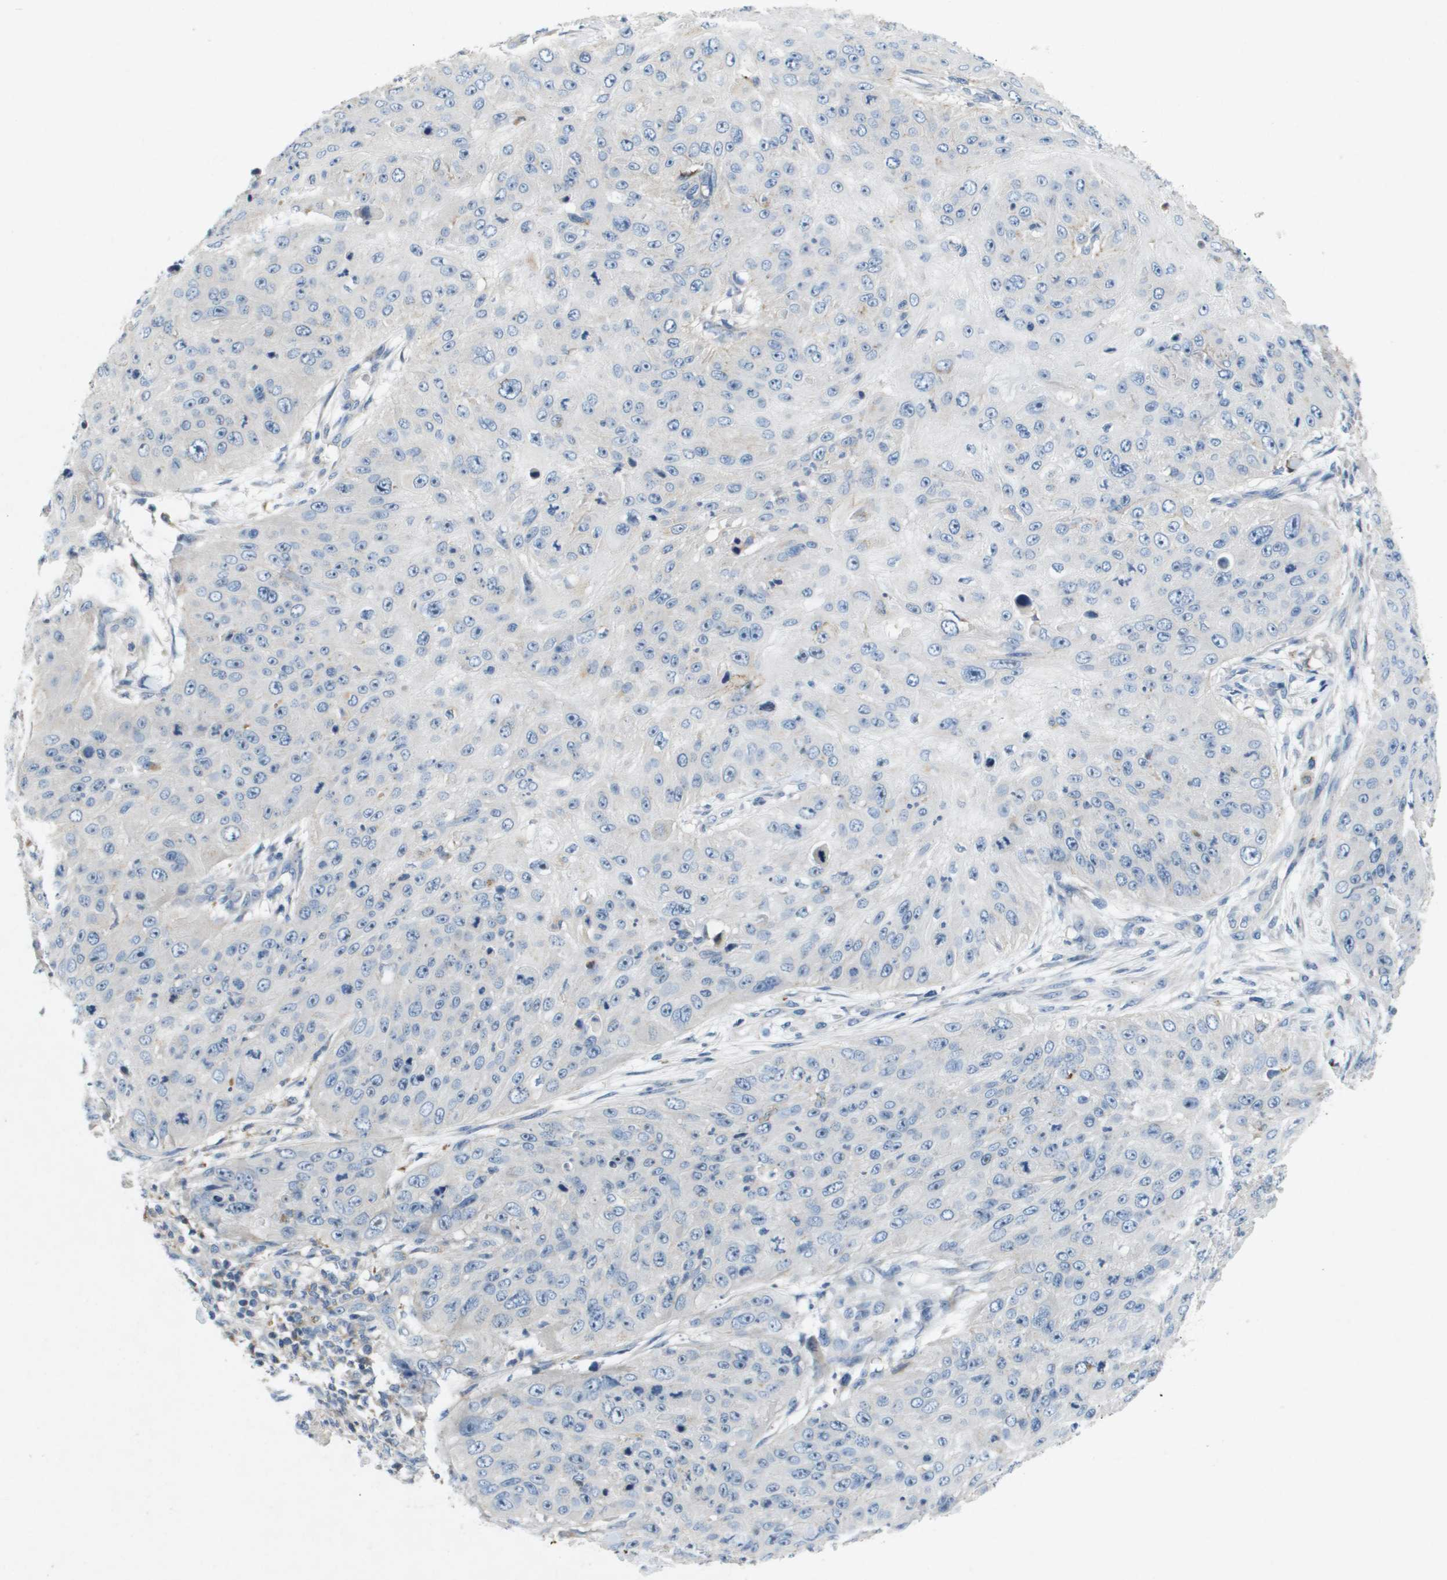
{"staining": {"intensity": "negative", "quantity": "none", "location": "none"}, "tissue": "skin cancer", "cell_type": "Tumor cells", "image_type": "cancer", "snomed": [{"axis": "morphology", "description": "Squamous cell carcinoma, NOS"}, {"axis": "topography", "description": "Skin"}], "caption": "Tumor cells are negative for brown protein staining in skin squamous cell carcinoma.", "gene": "B3GNT5", "patient": {"sex": "female", "age": 80}}